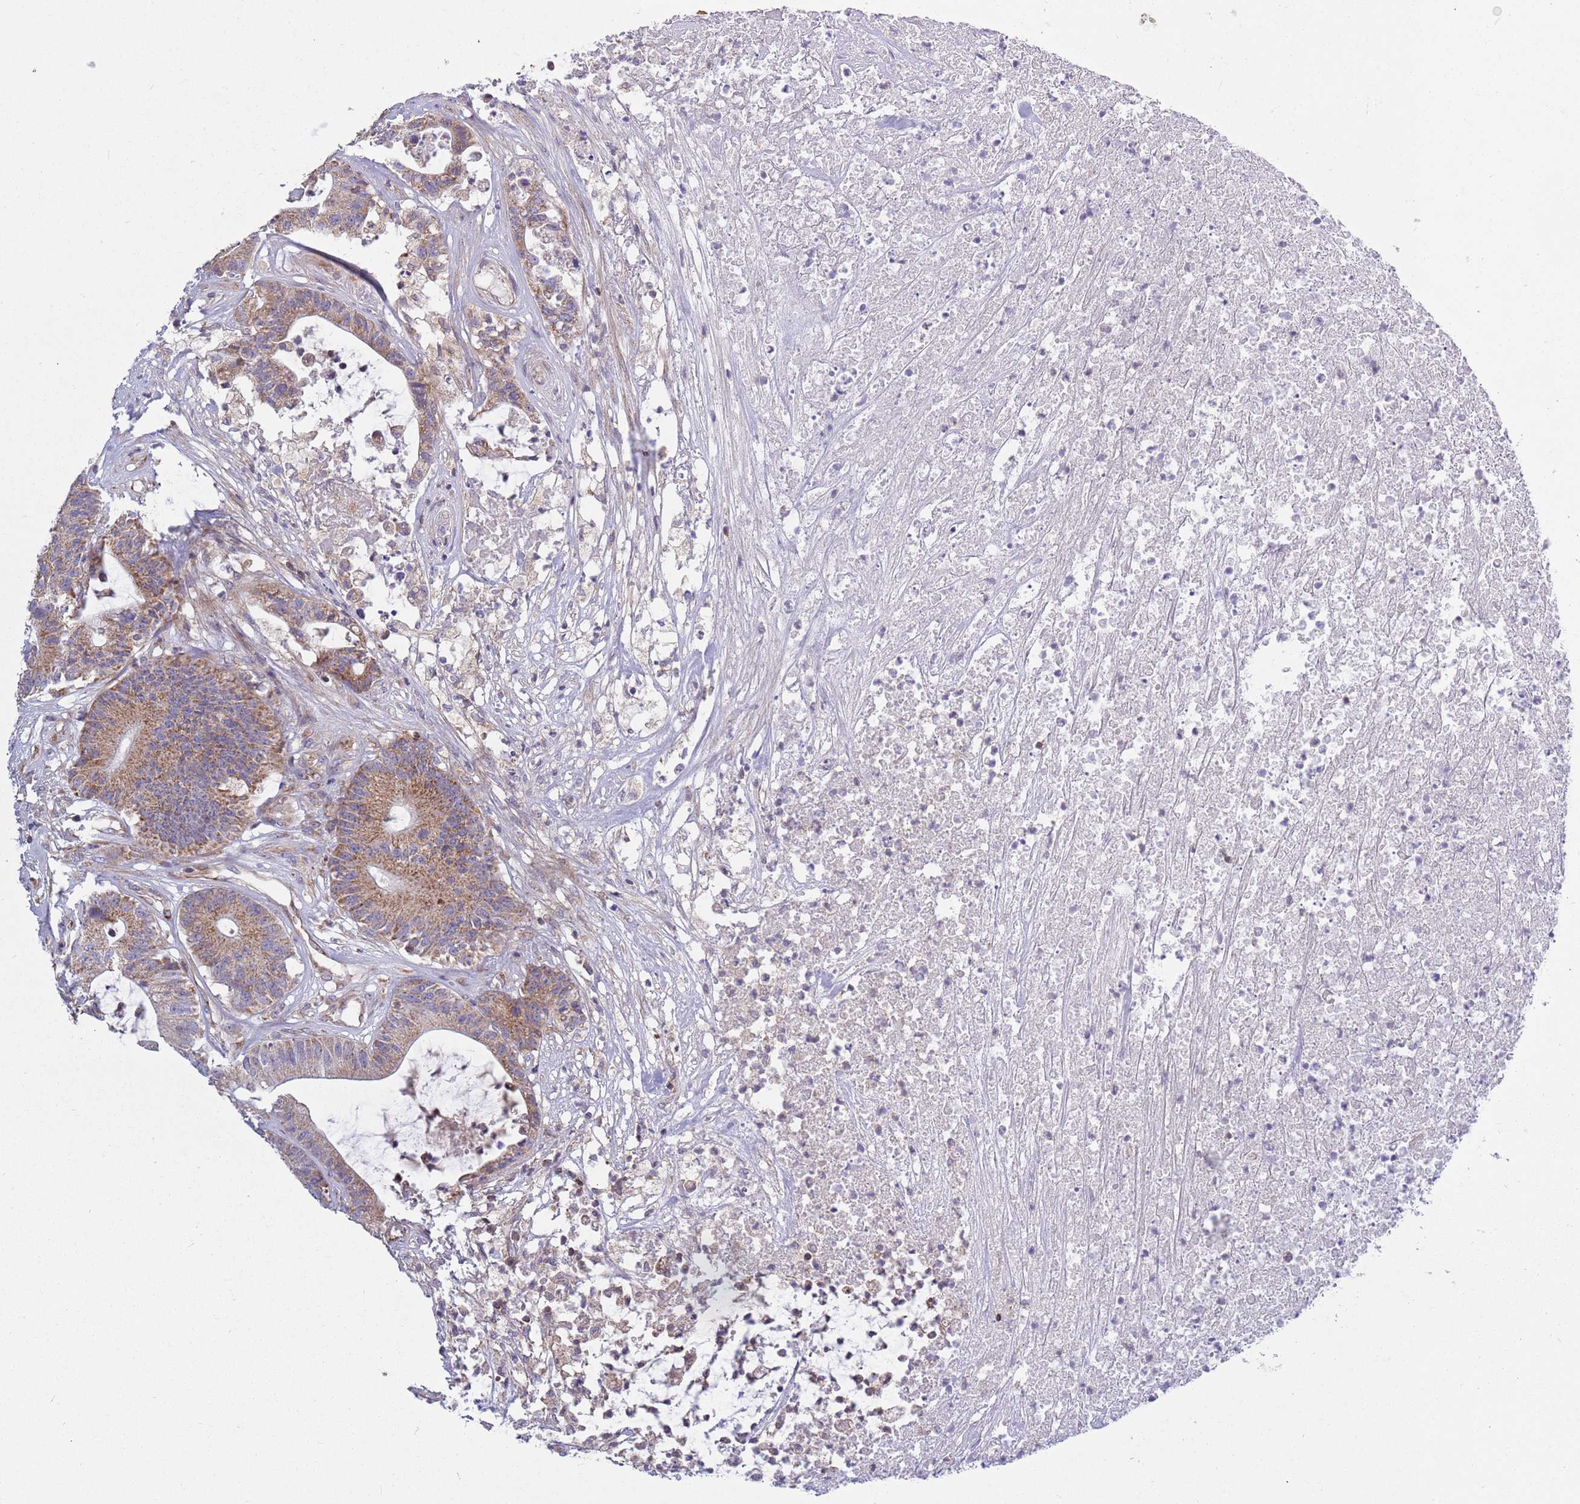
{"staining": {"intensity": "moderate", "quantity": ">75%", "location": "cytoplasmic/membranous"}, "tissue": "colorectal cancer", "cell_type": "Tumor cells", "image_type": "cancer", "snomed": [{"axis": "morphology", "description": "Adenocarcinoma, NOS"}, {"axis": "topography", "description": "Colon"}], "caption": "High-power microscopy captured an IHC image of adenocarcinoma (colorectal), revealing moderate cytoplasmic/membranous positivity in approximately >75% of tumor cells.", "gene": "IRS4", "patient": {"sex": "female", "age": 84}}